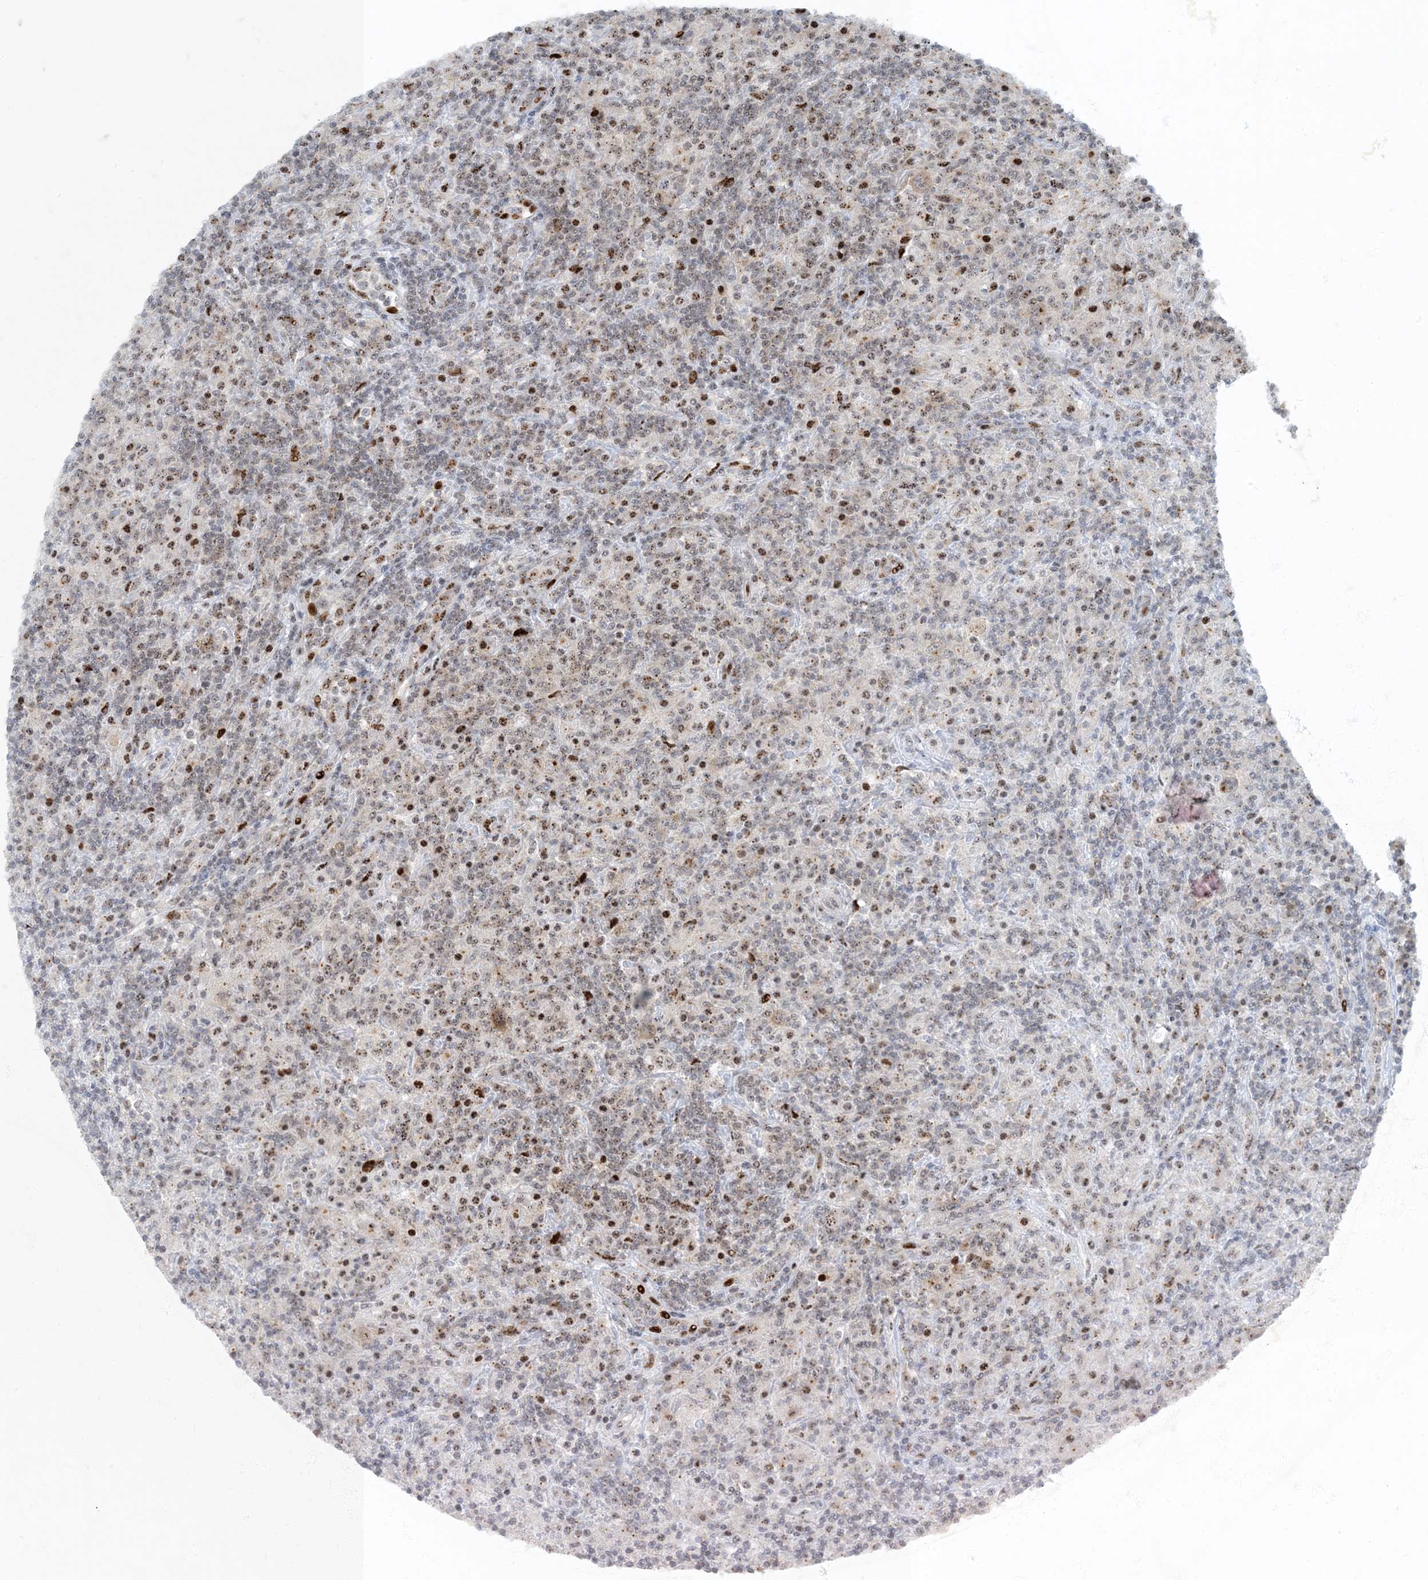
{"staining": {"intensity": "weak", "quantity": "<25%", "location": "cytoplasmic/membranous,nuclear"}, "tissue": "lymphoma", "cell_type": "Tumor cells", "image_type": "cancer", "snomed": [{"axis": "morphology", "description": "Hodgkin's disease, NOS"}, {"axis": "topography", "description": "Lymph node"}], "caption": "Protein analysis of lymphoma reveals no significant positivity in tumor cells. (IHC, brightfield microscopy, high magnification).", "gene": "MBD1", "patient": {"sex": "male", "age": 70}}